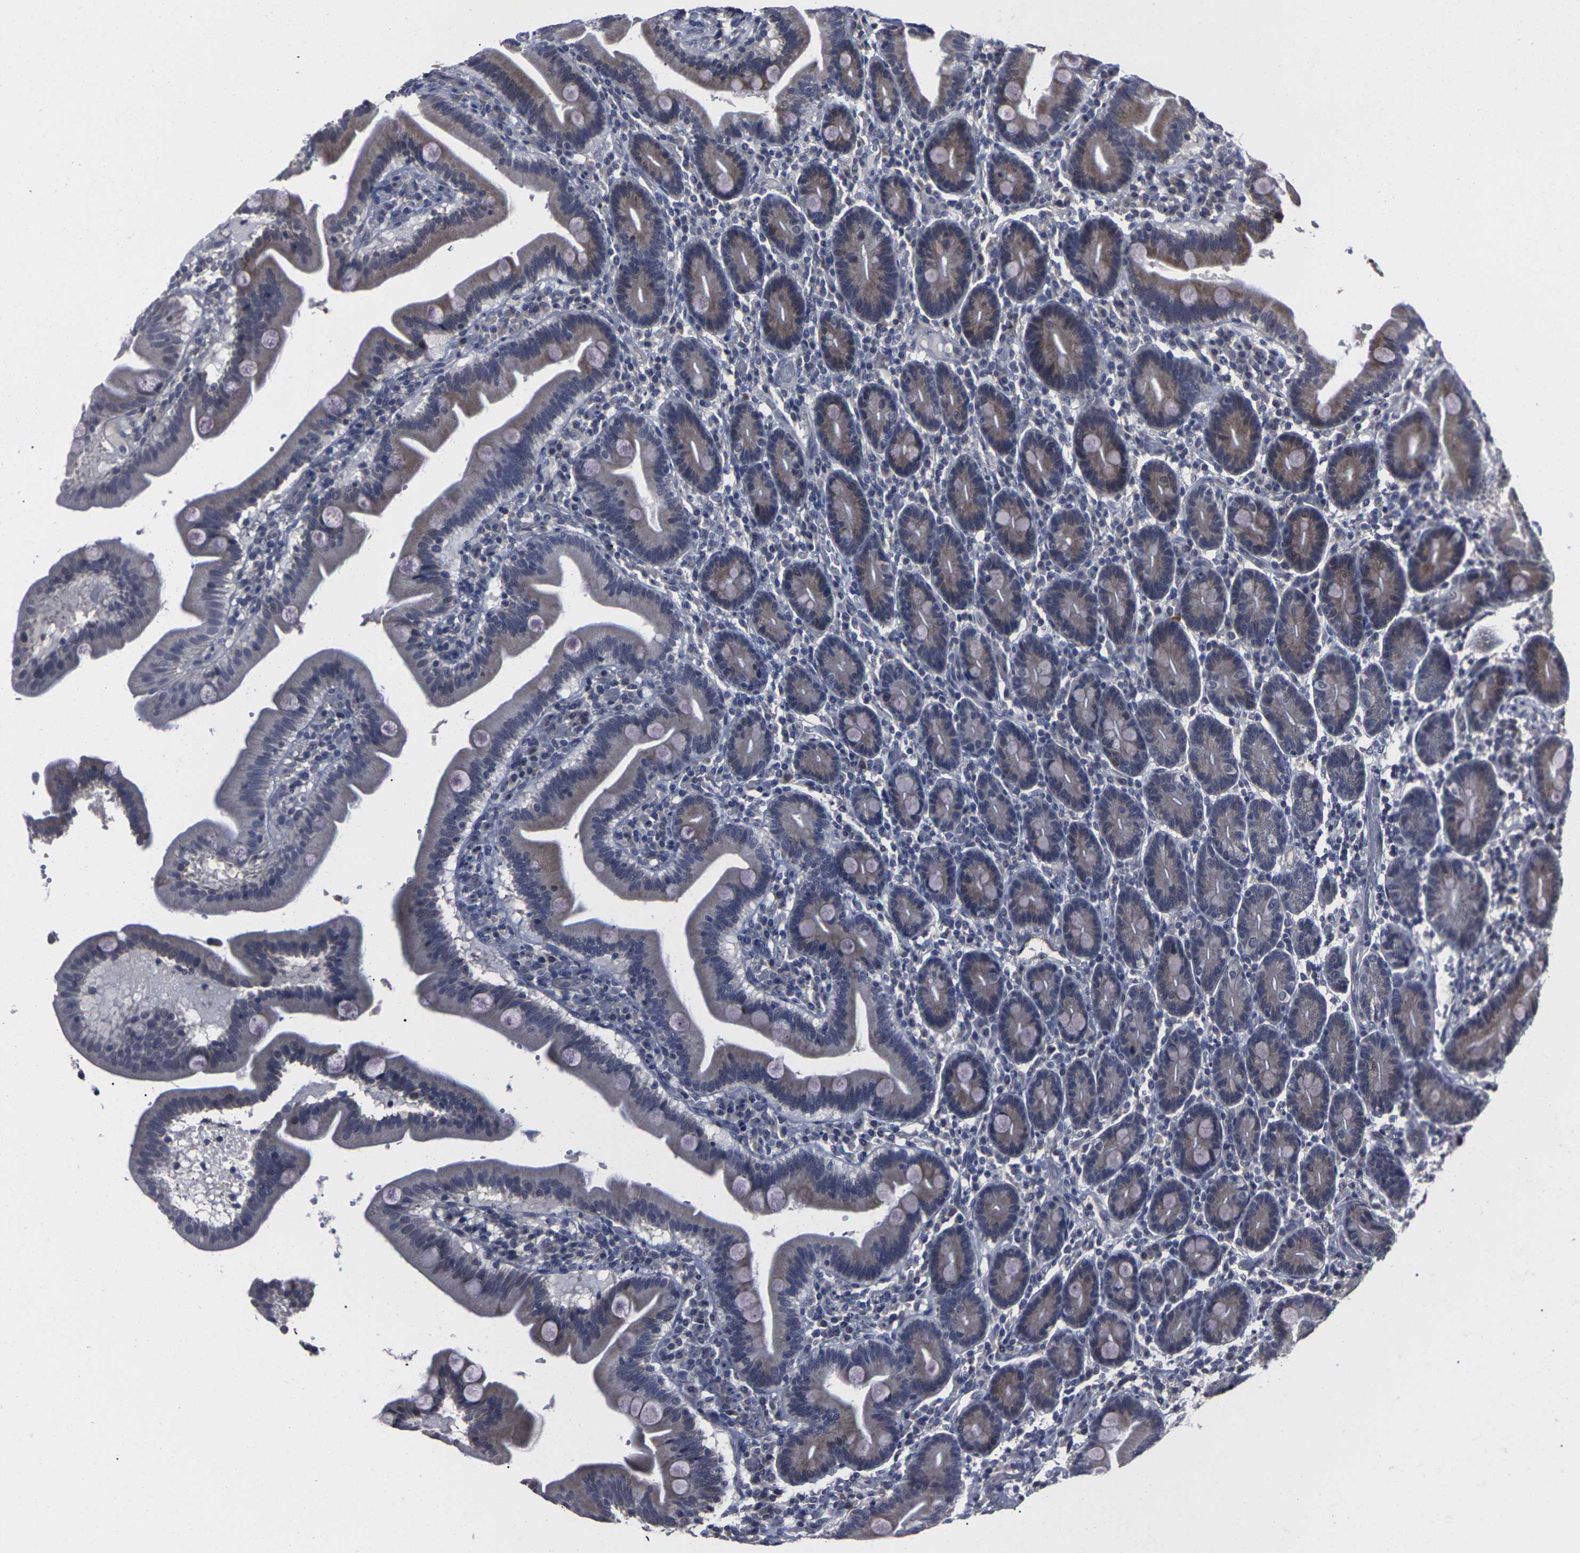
{"staining": {"intensity": "moderate", "quantity": "<25%", "location": "cytoplasmic/membranous"}, "tissue": "duodenum", "cell_type": "Glandular cells", "image_type": "normal", "snomed": [{"axis": "morphology", "description": "Normal tissue, NOS"}, {"axis": "topography", "description": "Duodenum"}], "caption": "Protein staining by immunohistochemistry shows moderate cytoplasmic/membranous expression in about <25% of glandular cells in normal duodenum. (DAB IHC, brown staining for protein, blue staining for nuclei).", "gene": "MSANTD4", "patient": {"sex": "male", "age": 54}}